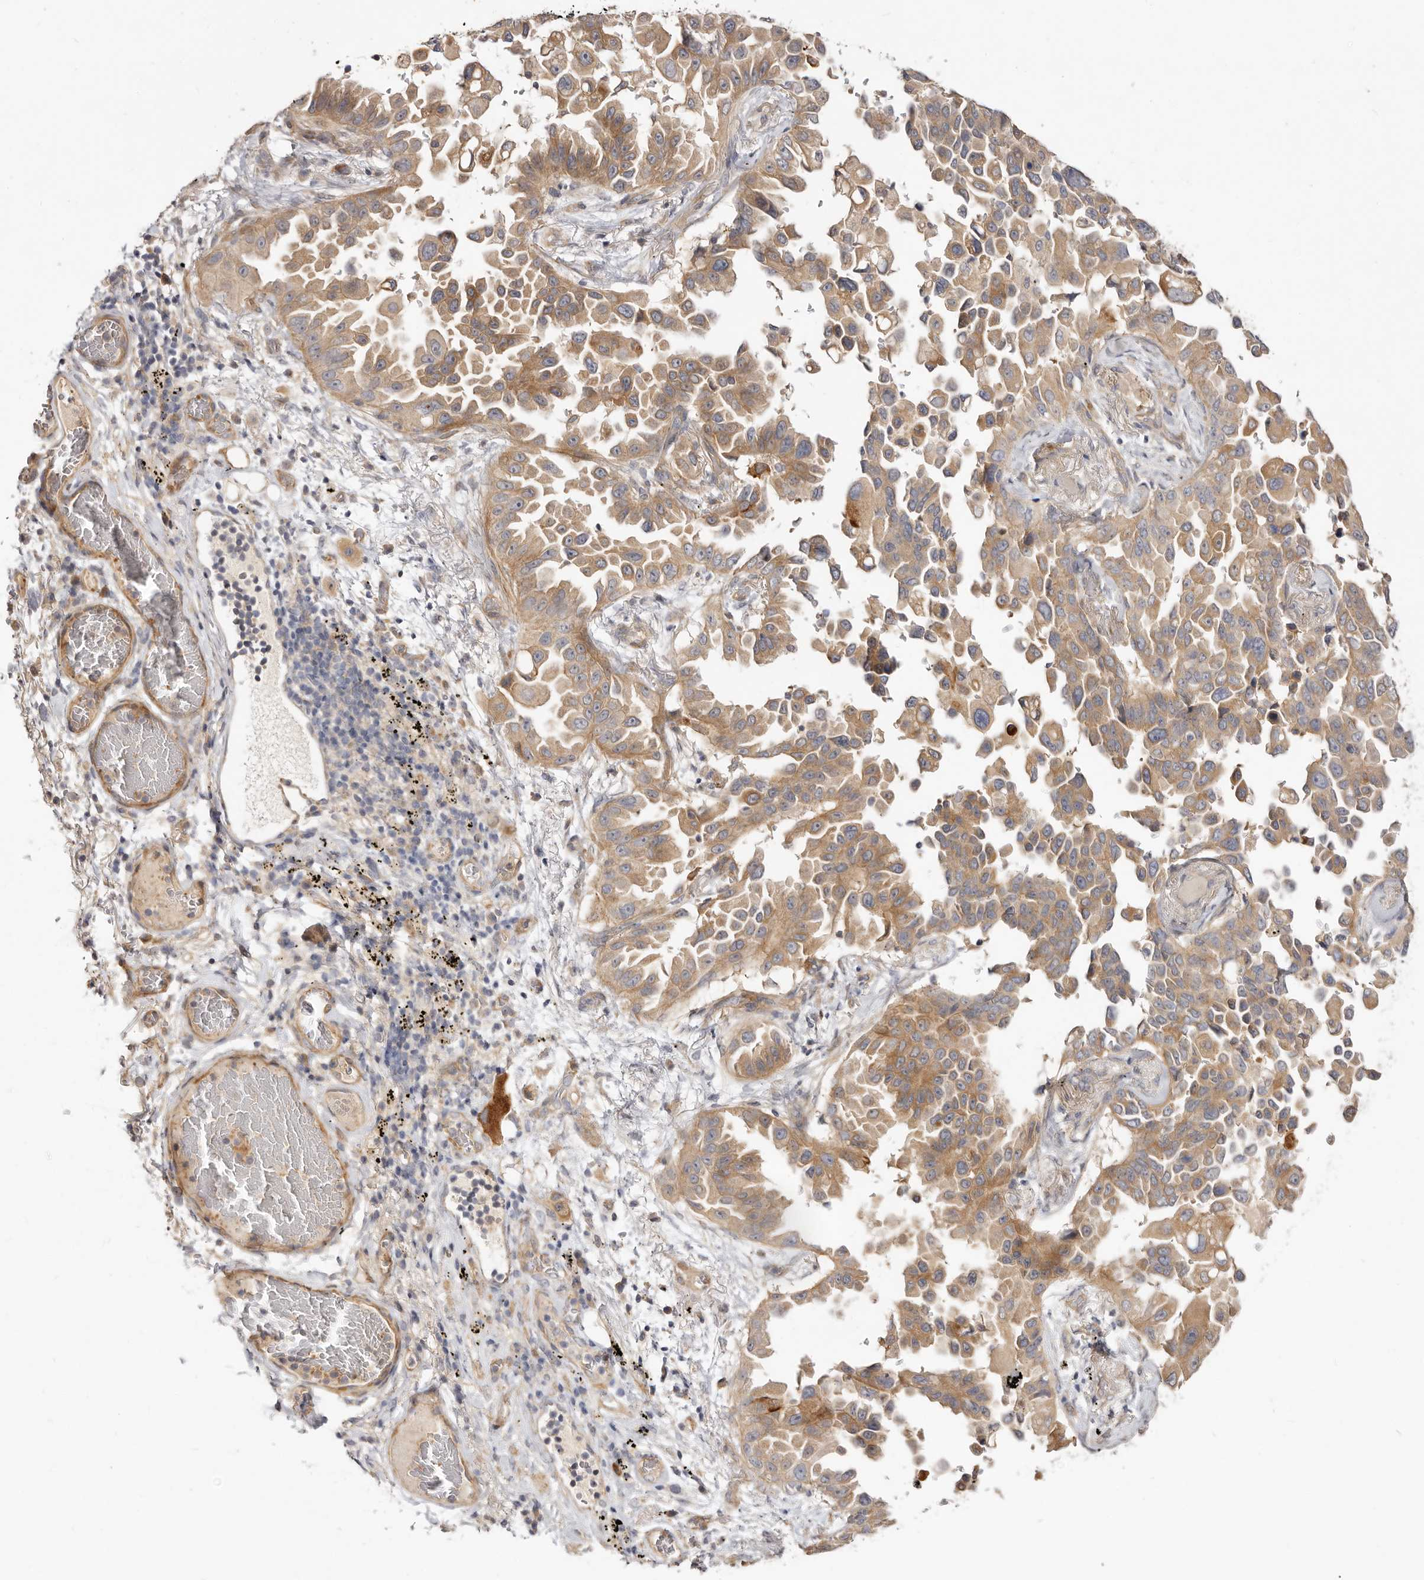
{"staining": {"intensity": "moderate", "quantity": ">75%", "location": "cytoplasmic/membranous"}, "tissue": "lung cancer", "cell_type": "Tumor cells", "image_type": "cancer", "snomed": [{"axis": "morphology", "description": "Adenocarcinoma, NOS"}, {"axis": "topography", "description": "Lung"}], "caption": "Lung adenocarcinoma tissue displays moderate cytoplasmic/membranous staining in about >75% of tumor cells, visualized by immunohistochemistry.", "gene": "ADAMTS9", "patient": {"sex": "female", "age": 67}}